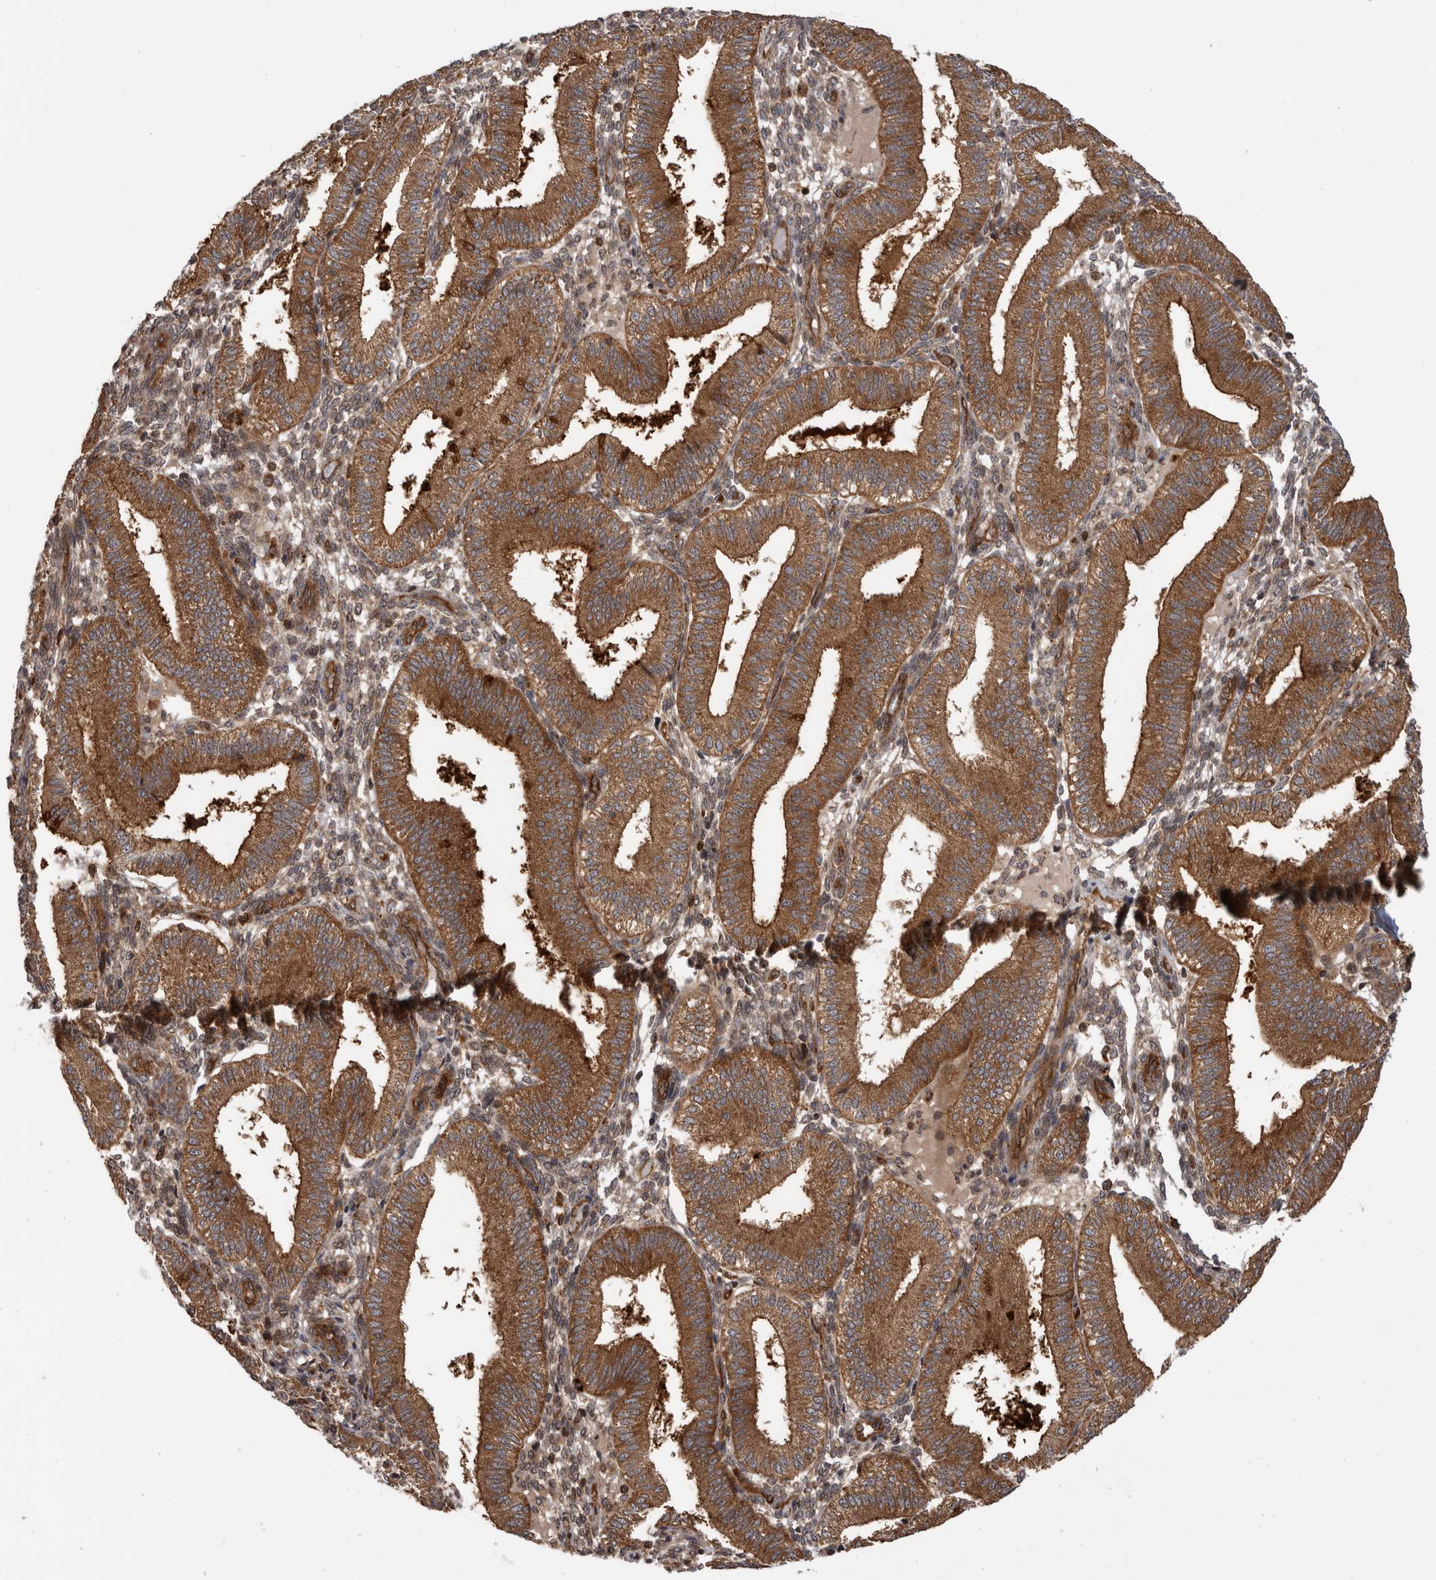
{"staining": {"intensity": "moderate", "quantity": "<25%", "location": "nuclear"}, "tissue": "endometrium", "cell_type": "Cells in endometrial stroma", "image_type": "normal", "snomed": [{"axis": "morphology", "description": "Normal tissue, NOS"}, {"axis": "topography", "description": "Endometrium"}], "caption": "Human endometrium stained with a brown dye displays moderate nuclear positive staining in about <25% of cells in endometrial stroma.", "gene": "DHDDS", "patient": {"sex": "female", "age": 39}}